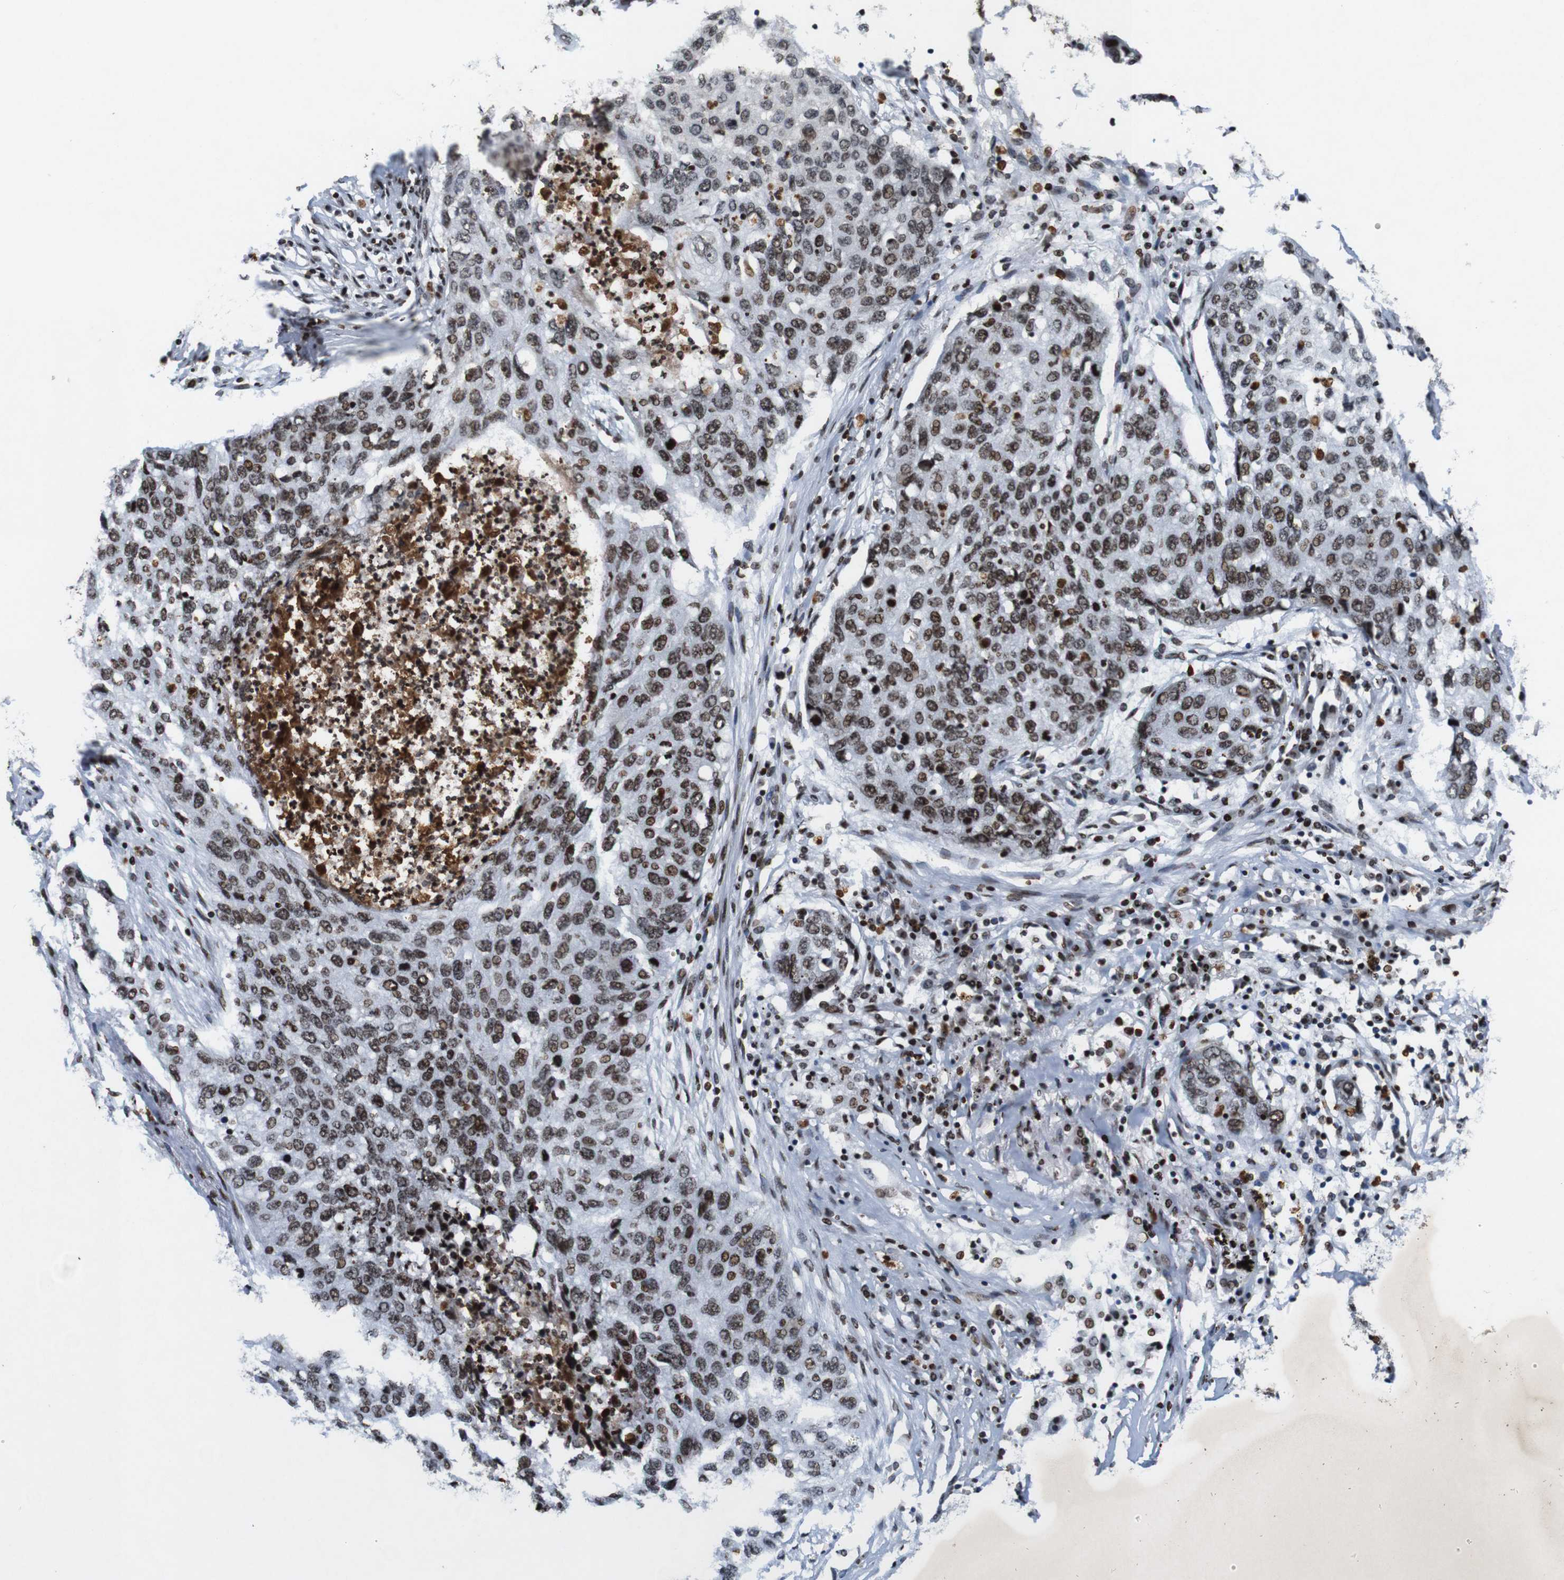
{"staining": {"intensity": "moderate", "quantity": ">75%", "location": "nuclear"}, "tissue": "lung cancer", "cell_type": "Tumor cells", "image_type": "cancer", "snomed": [{"axis": "morphology", "description": "Squamous cell carcinoma, NOS"}, {"axis": "topography", "description": "Lung"}], "caption": "Moderate nuclear positivity is seen in about >75% of tumor cells in lung cancer (squamous cell carcinoma).", "gene": "MAGEH1", "patient": {"sex": "female", "age": 63}}